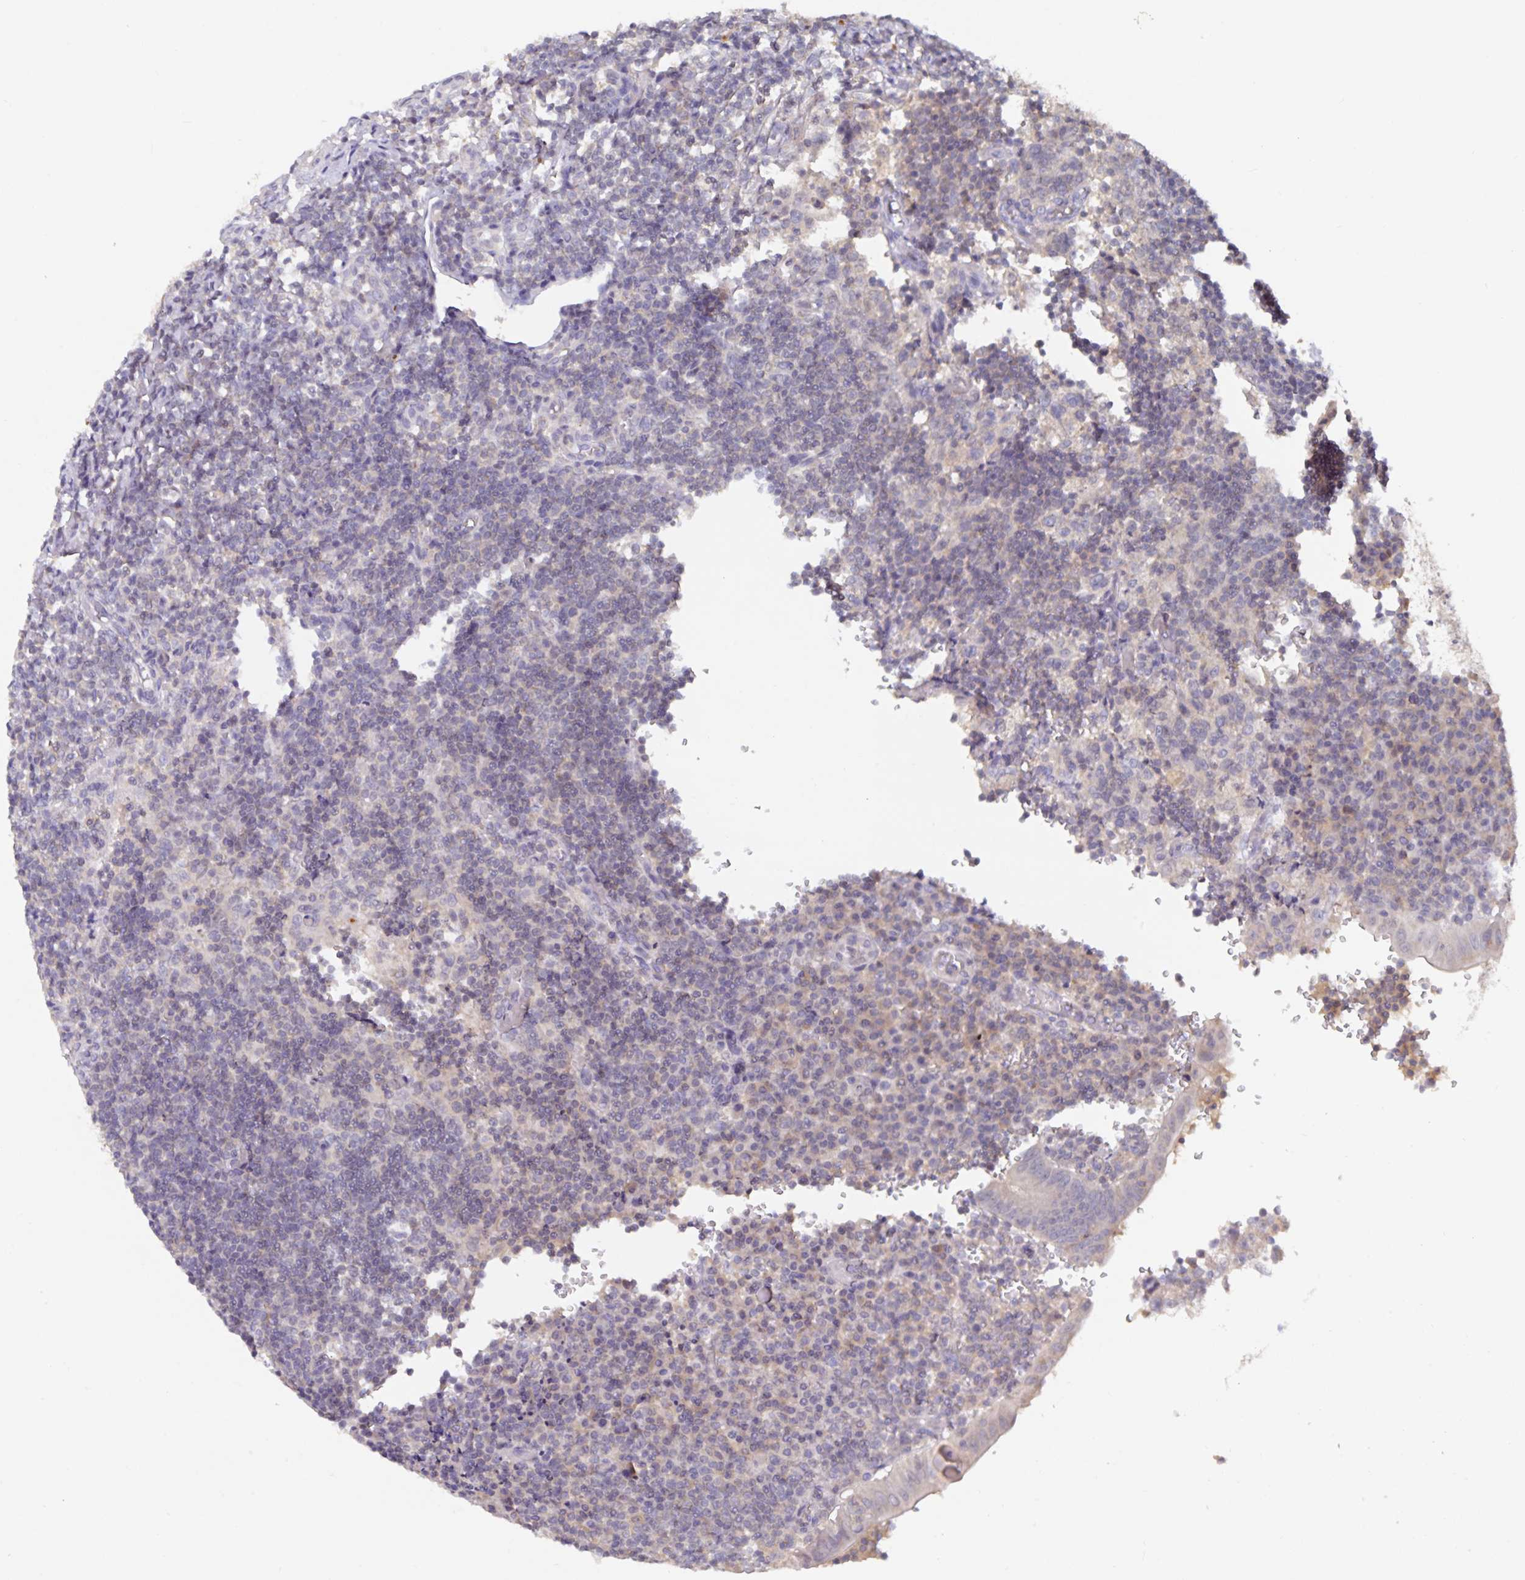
{"staining": {"intensity": "weak", "quantity": ">75%", "location": "cytoplasmic/membranous"}, "tissue": "appendix", "cell_type": "Glandular cells", "image_type": "normal", "snomed": [{"axis": "morphology", "description": "Normal tissue, NOS"}, {"axis": "topography", "description": "Appendix"}], "caption": "A high-resolution image shows immunohistochemistry (IHC) staining of benign appendix, which reveals weak cytoplasmic/membranous staining in about >75% of glandular cells.", "gene": "HEPN1", "patient": {"sex": "male", "age": 18}}